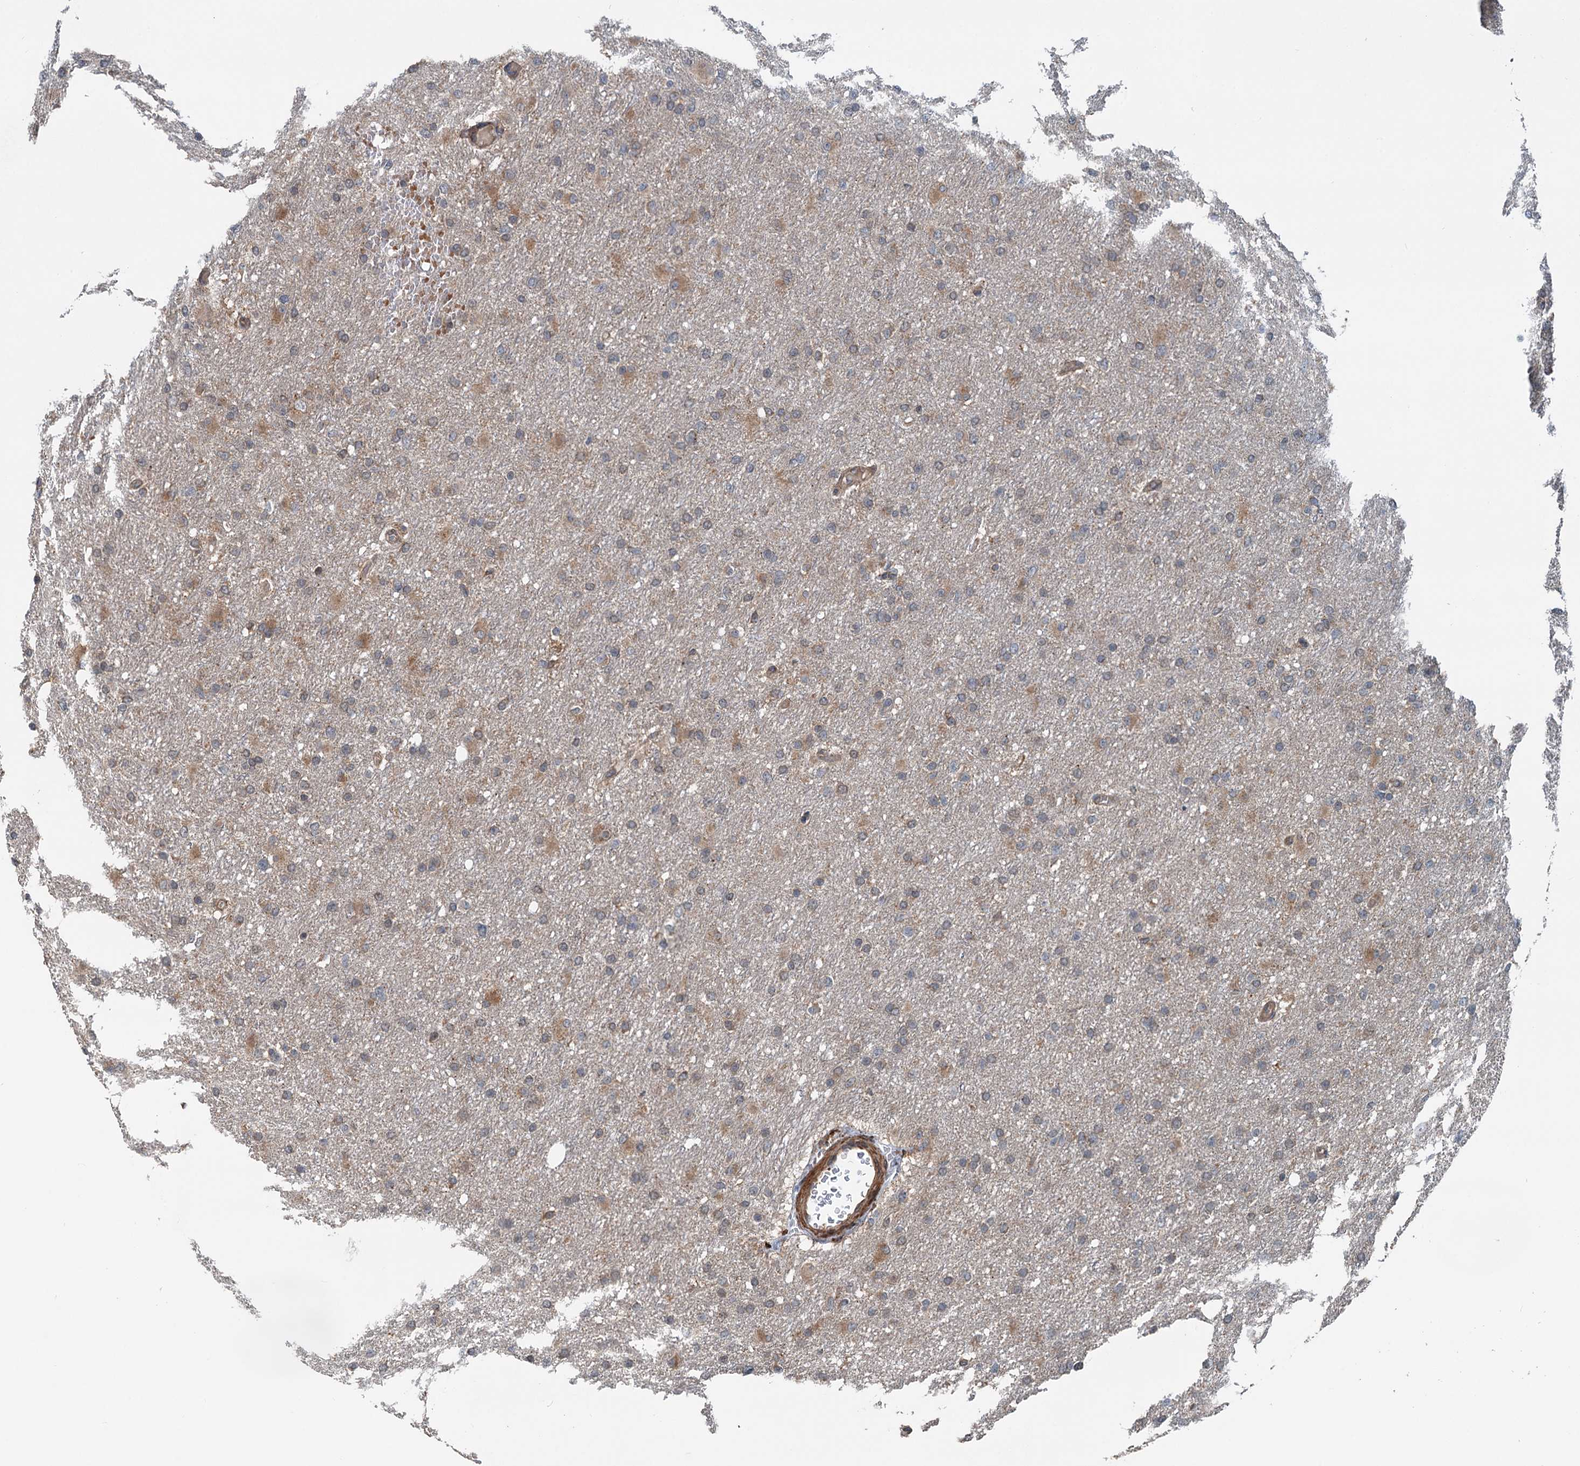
{"staining": {"intensity": "weak", "quantity": "25%-75%", "location": "cytoplasmic/membranous"}, "tissue": "glioma", "cell_type": "Tumor cells", "image_type": "cancer", "snomed": [{"axis": "morphology", "description": "Glioma, malignant, High grade"}, {"axis": "topography", "description": "Cerebral cortex"}], "caption": "Human high-grade glioma (malignant) stained for a protein (brown) demonstrates weak cytoplasmic/membranous positive staining in approximately 25%-75% of tumor cells.", "gene": "TEDC1", "patient": {"sex": "female", "age": 36}}